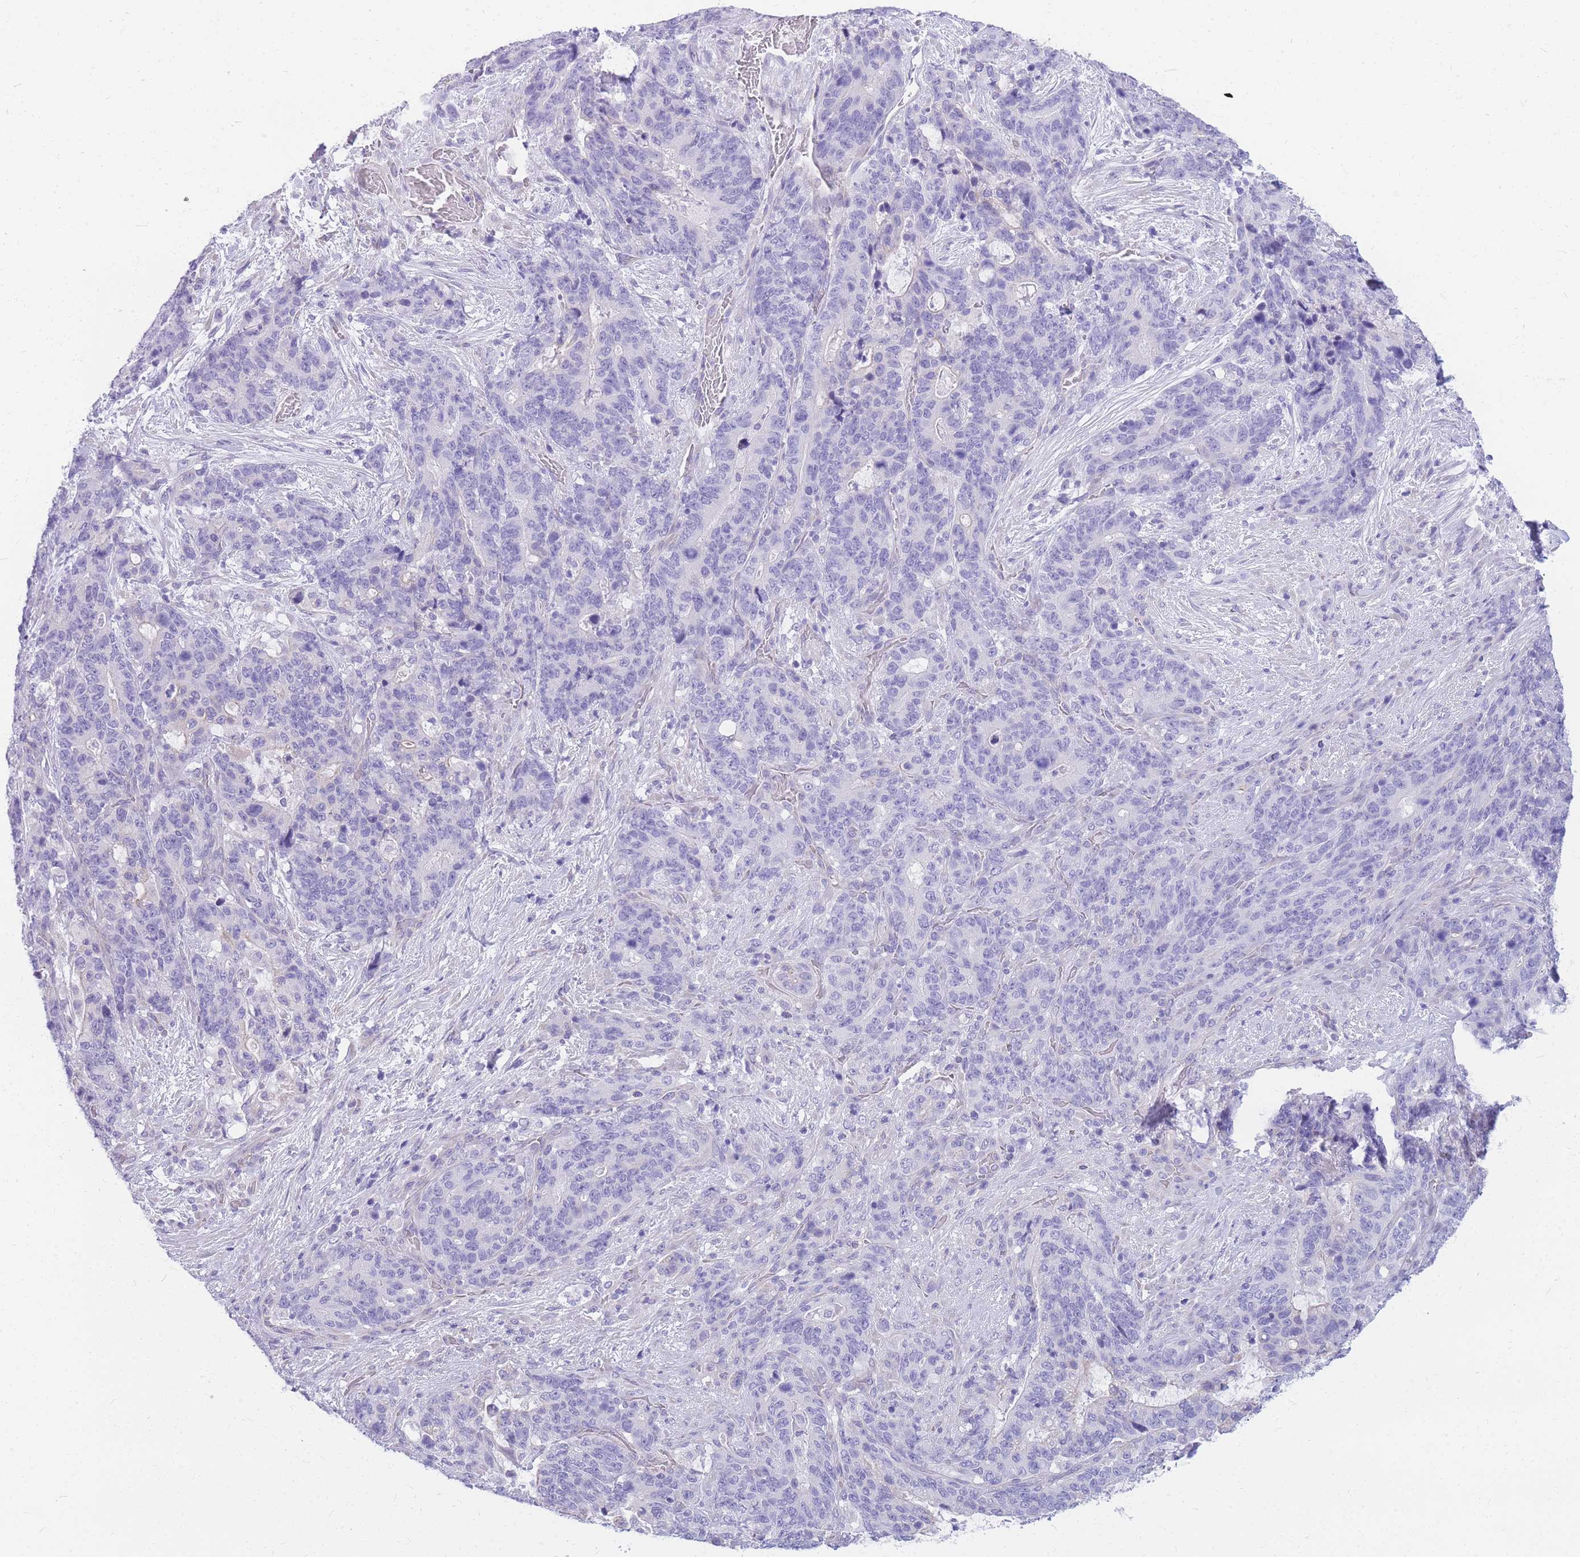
{"staining": {"intensity": "negative", "quantity": "none", "location": "none"}, "tissue": "stomach cancer", "cell_type": "Tumor cells", "image_type": "cancer", "snomed": [{"axis": "morphology", "description": "Normal tissue, NOS"}, {"axis": "morphology", "description": "Adenocarcinoma, NOS"}, {"axis": "topography", "description": "Stomach"}], "caption": "Micrograph shows no significant protein staining in tumor cells of stomach cancer.", "gene": "ZNF311", "patient": {"sex": "female", "age": 64}}